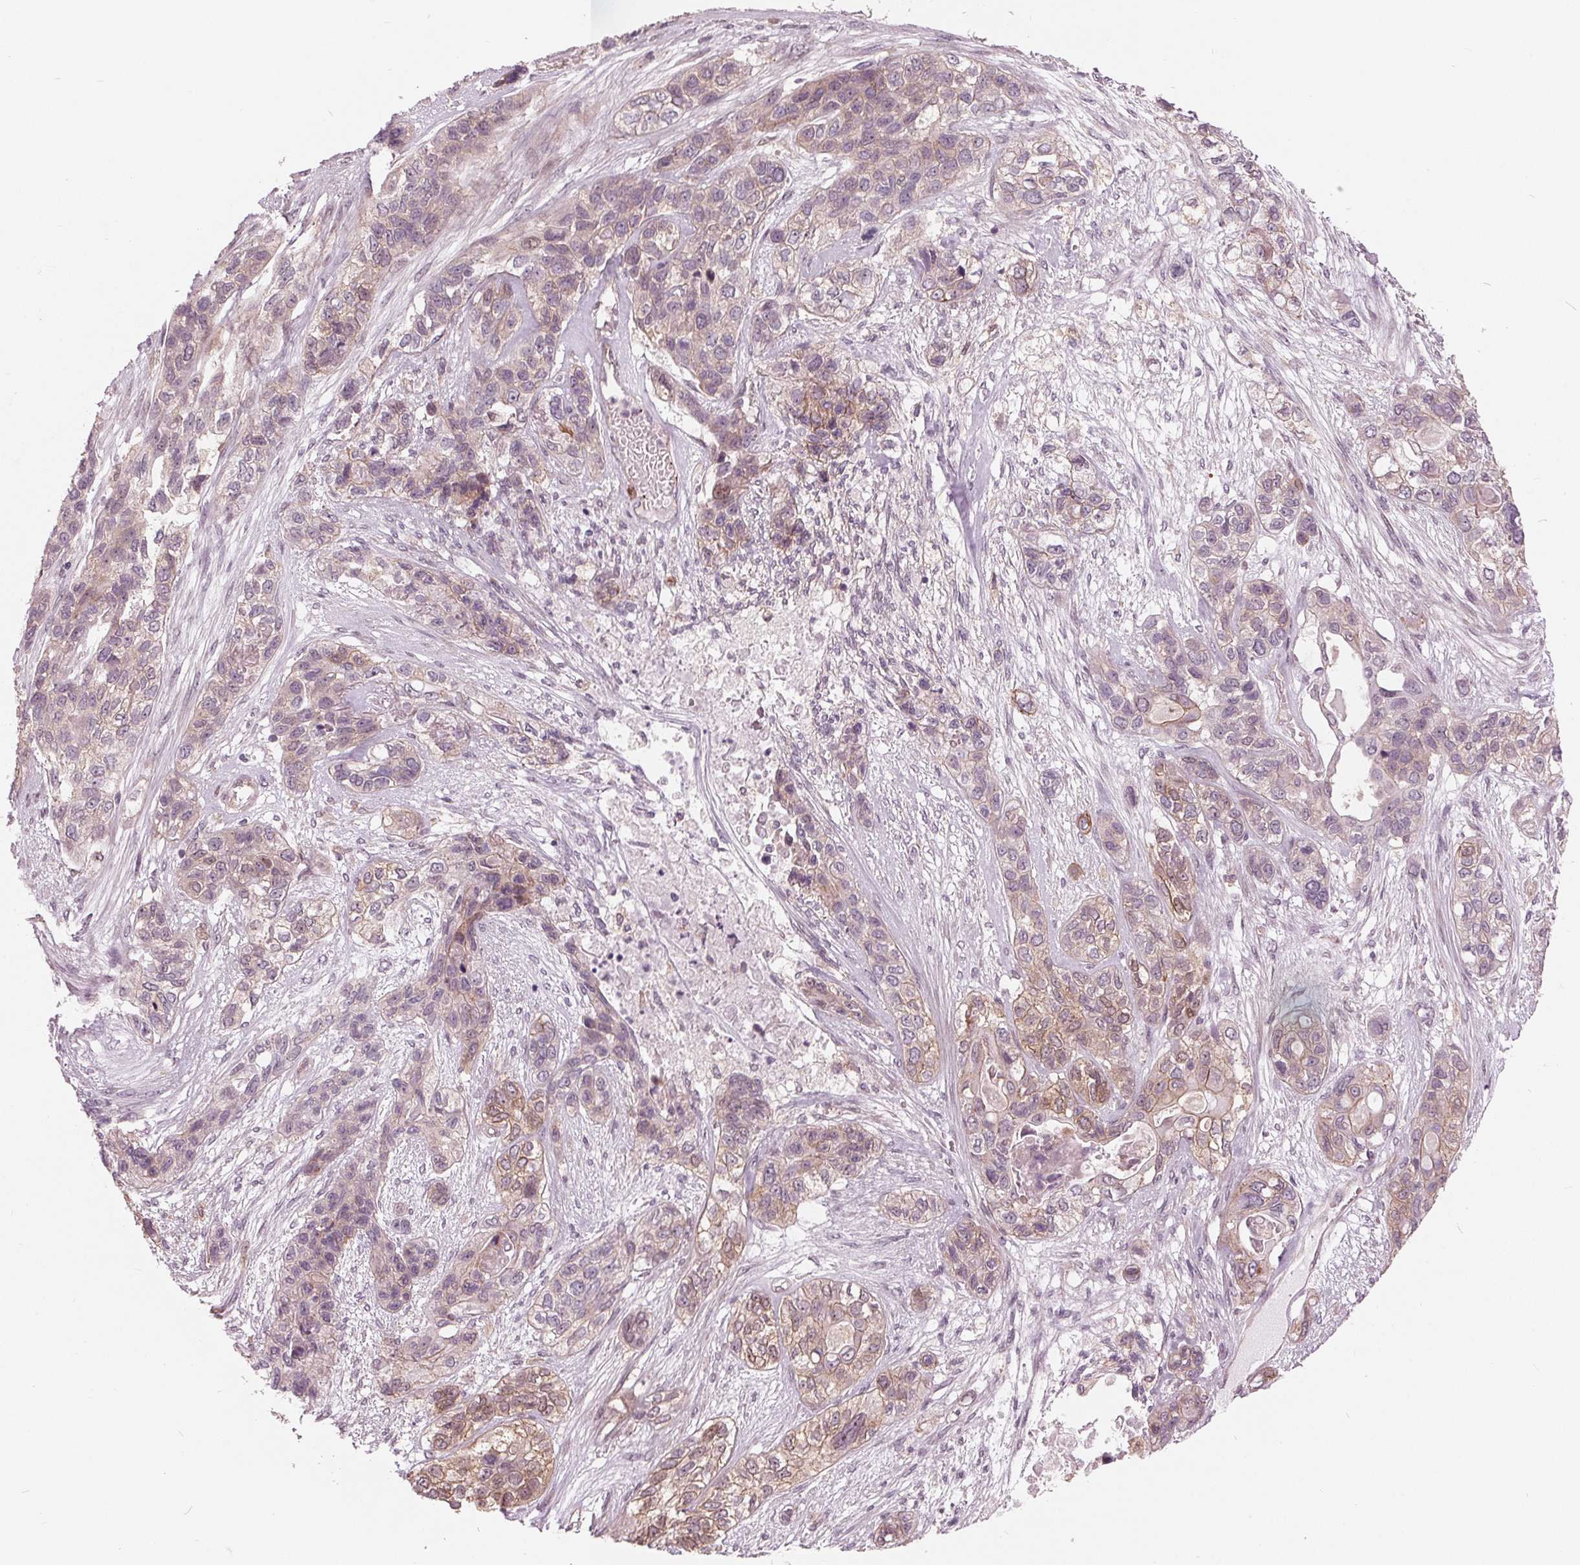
{"staining": {"intensity": "weak", "quantity": "25%-75%", "location": "cytoplasmic/membranous"}, "tissue": "lung cancer", "cell_type": "Tumor cells", "image_type": "cancer", "snomed": [{"axis": "morphology", "description": "Squamous cell carcinoma, NOS"}, {"axis": "topography", "description": "Lung"}], "caption": "DAB immunohistochemical staining of human lung cancer (squamous cell carcinoma) displays weak cytoplasmic/membranous protein positivity in about 25%-75% of tumor cells.", "gene": "TXNIP", "patient": {"sex": "female", "age": 70}}